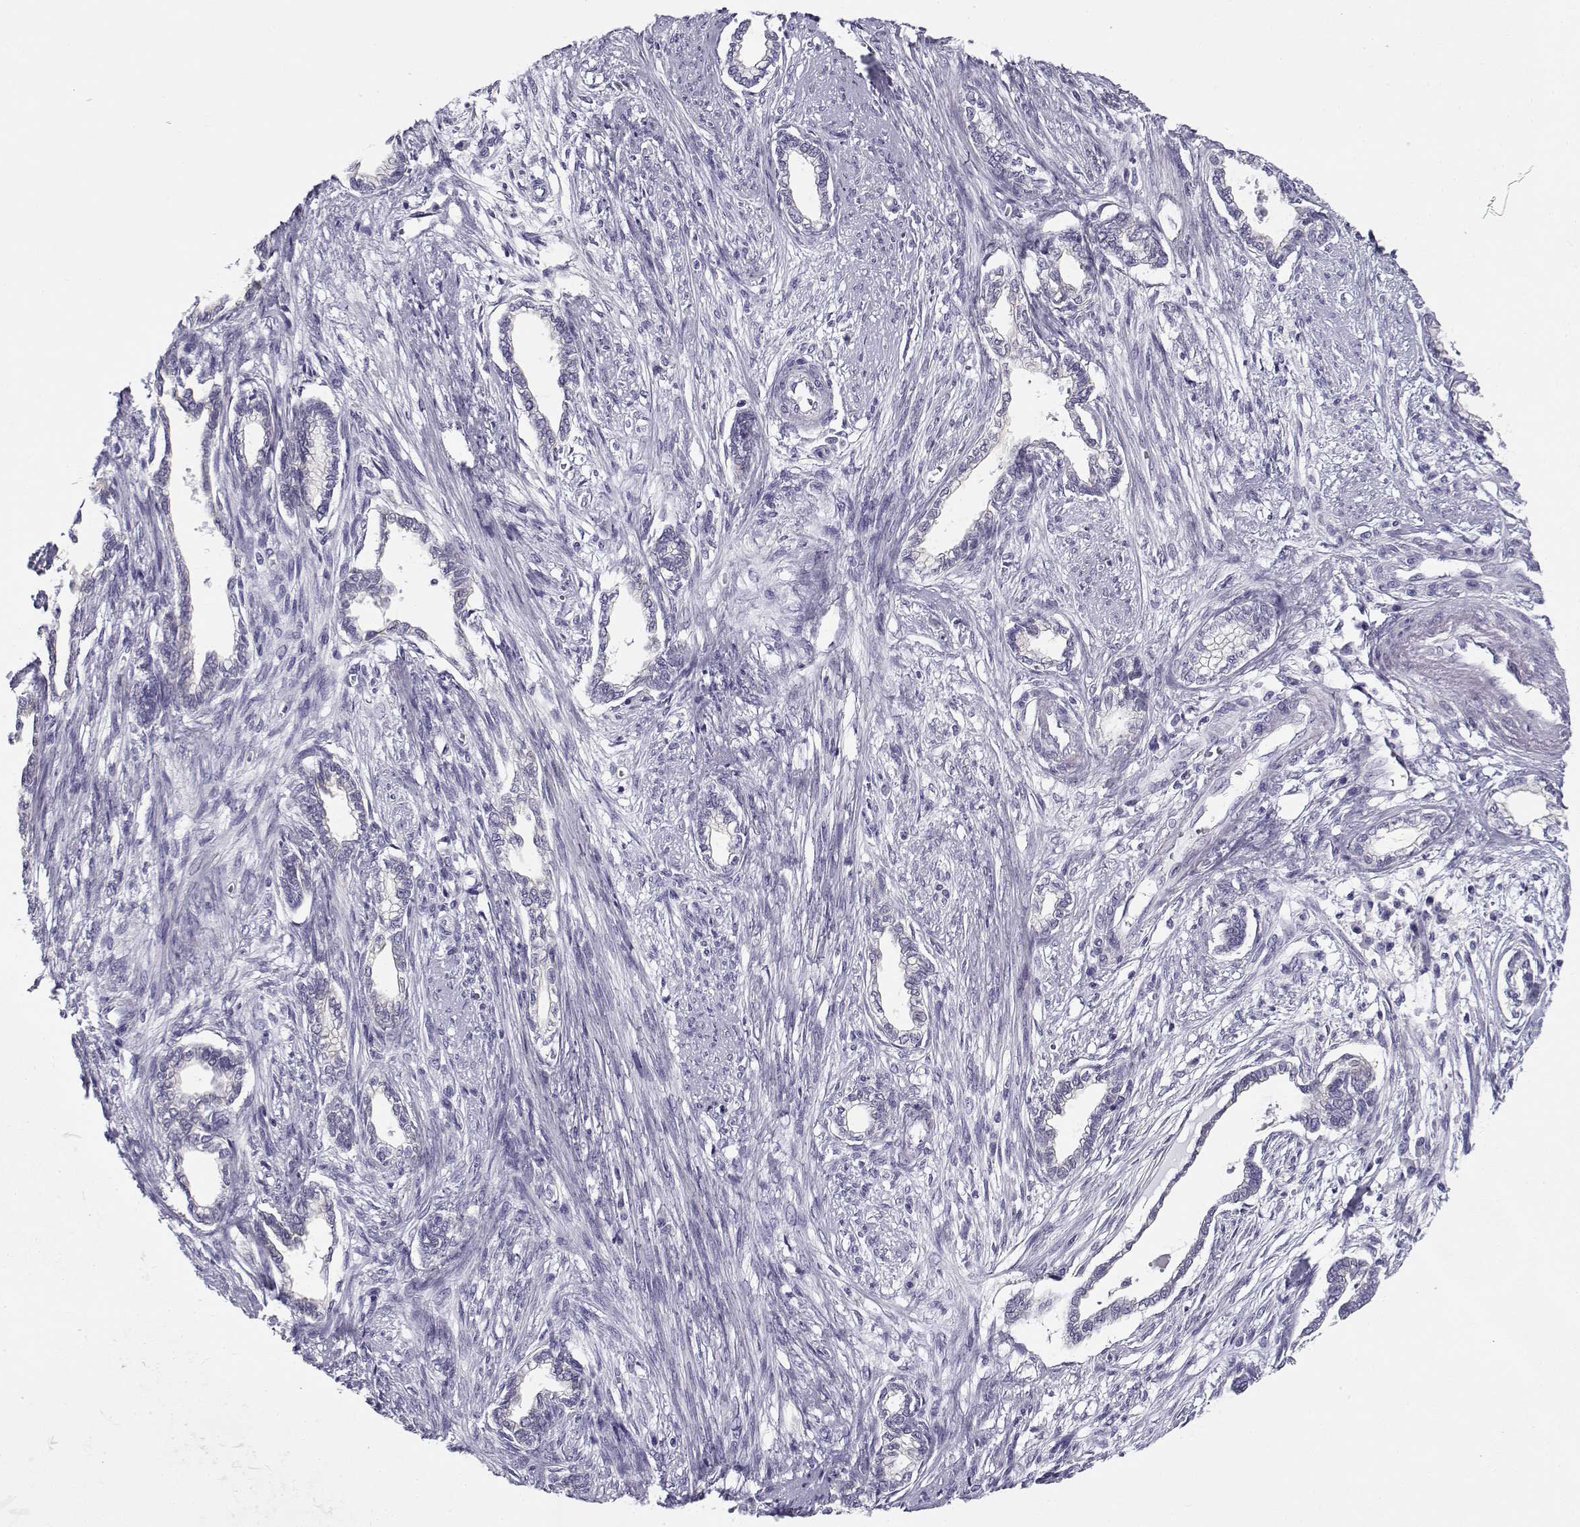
{"staining": {"intensity": "negative", "quantity": "none", "location": "none"}, "tissue": "cervical cancer", "cell_type": "Tumor cells", "image_type": "cancer", "snomed": [{"axis": "morphology", "description": "Adenocarcinoma, NOS"}, {"axis": "topography", "description": "Cervix"}], "caption": "Tumor cells show no significant protein expression in cervical cancer (adenocarcinoma).", "gene": "CREB3L3", "patient": {"sex": "female", "age": 62}}